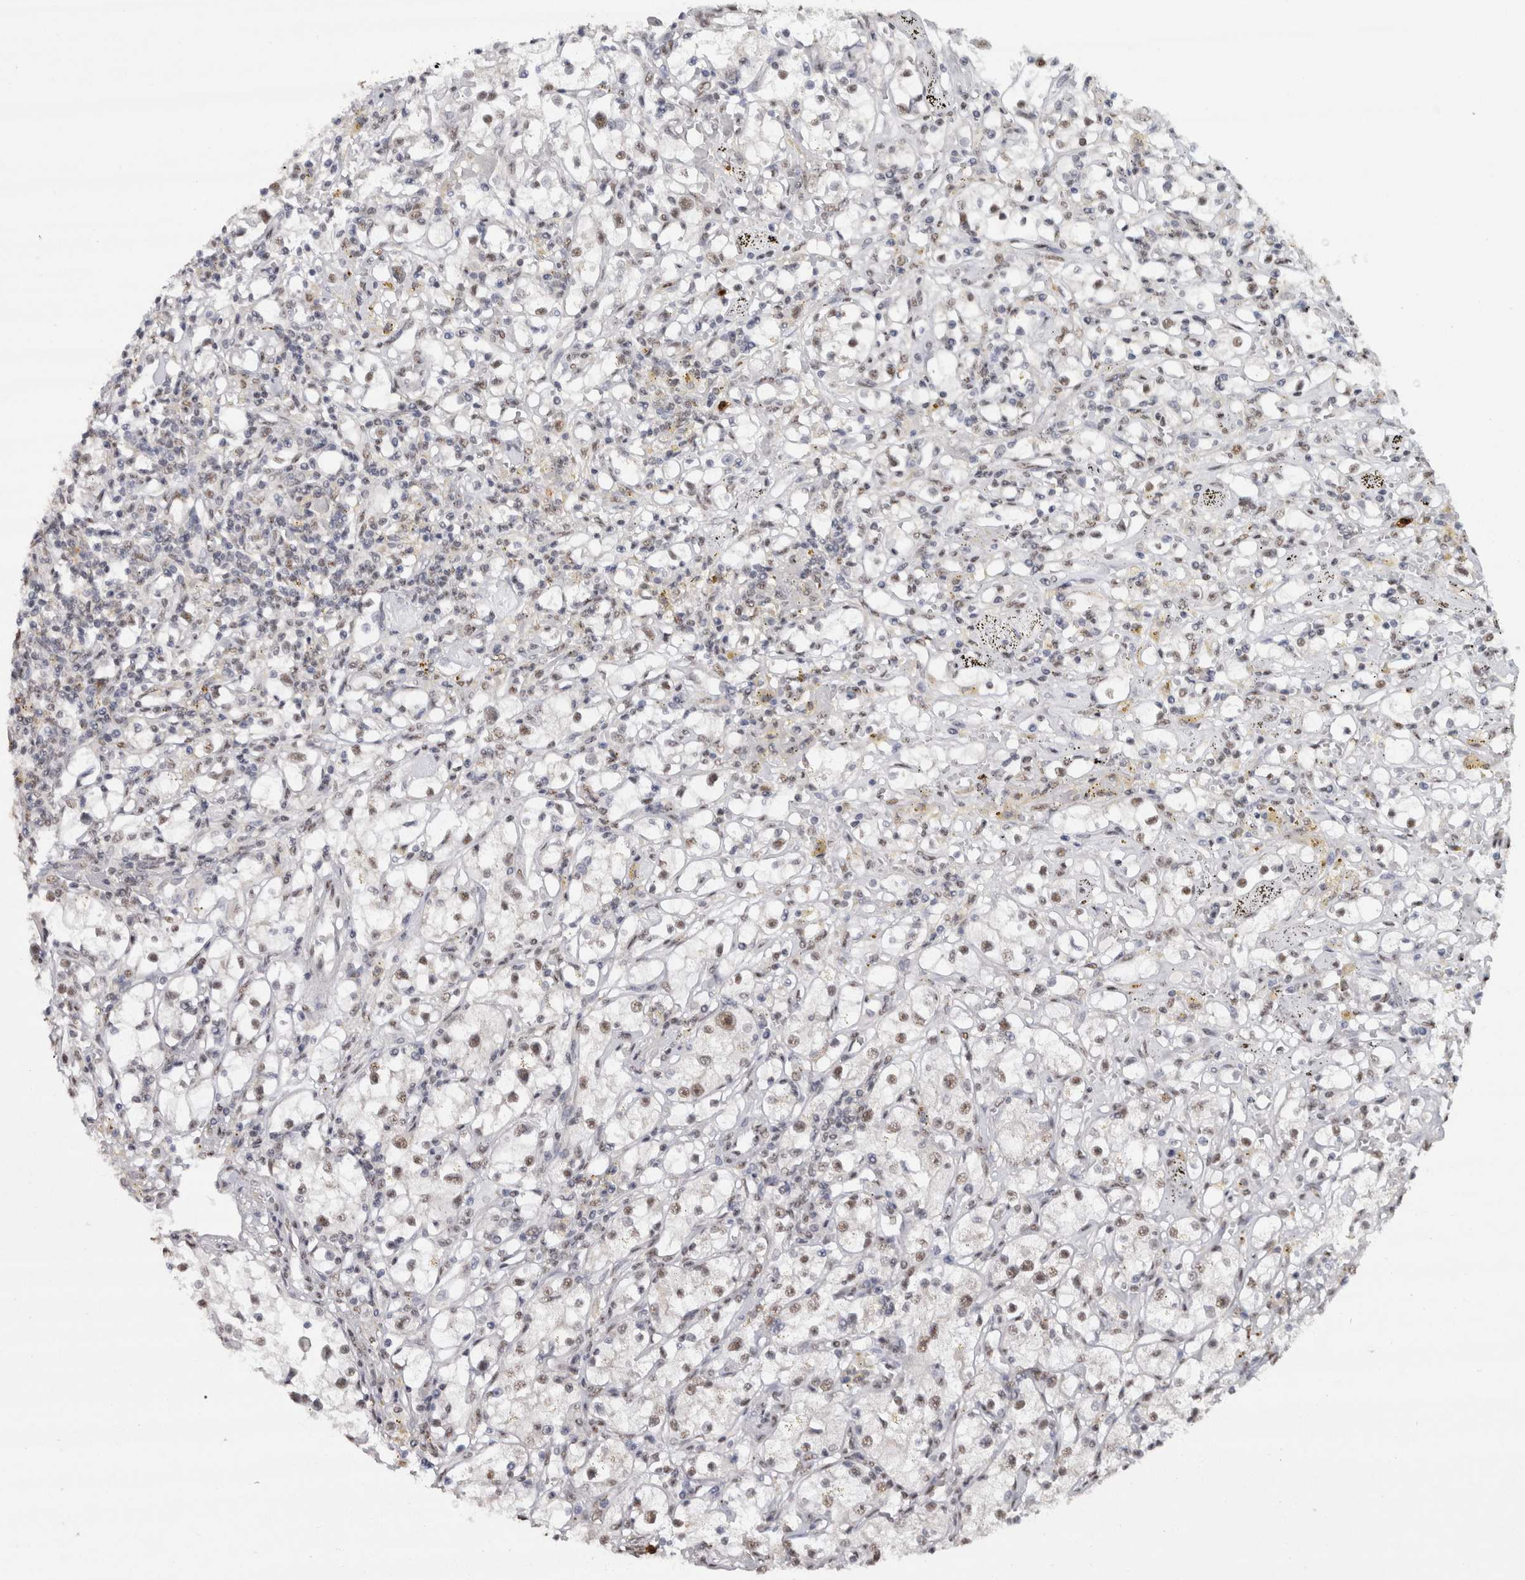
{"staining": {"intensity": "weak", "quantity": ">75%", "location": "nuclear"}, "tissue": "renal cancer", "cell_type": "Tumor cells", "image_type": "cancer", "snomed": [{"axis": "morphology", "description": "Adenocarcinoma, NOS"}, {"axis": "topography", "description": "Kidney"}], "caption": "Renal cancer (adenocarcinoma) was stained to show a protein in brown. There is low levels of weak nuclear expression in about >75% of tumor cells.", "gene": "RPS6KA2", "patient": {"sex": "male", "age": 56}}